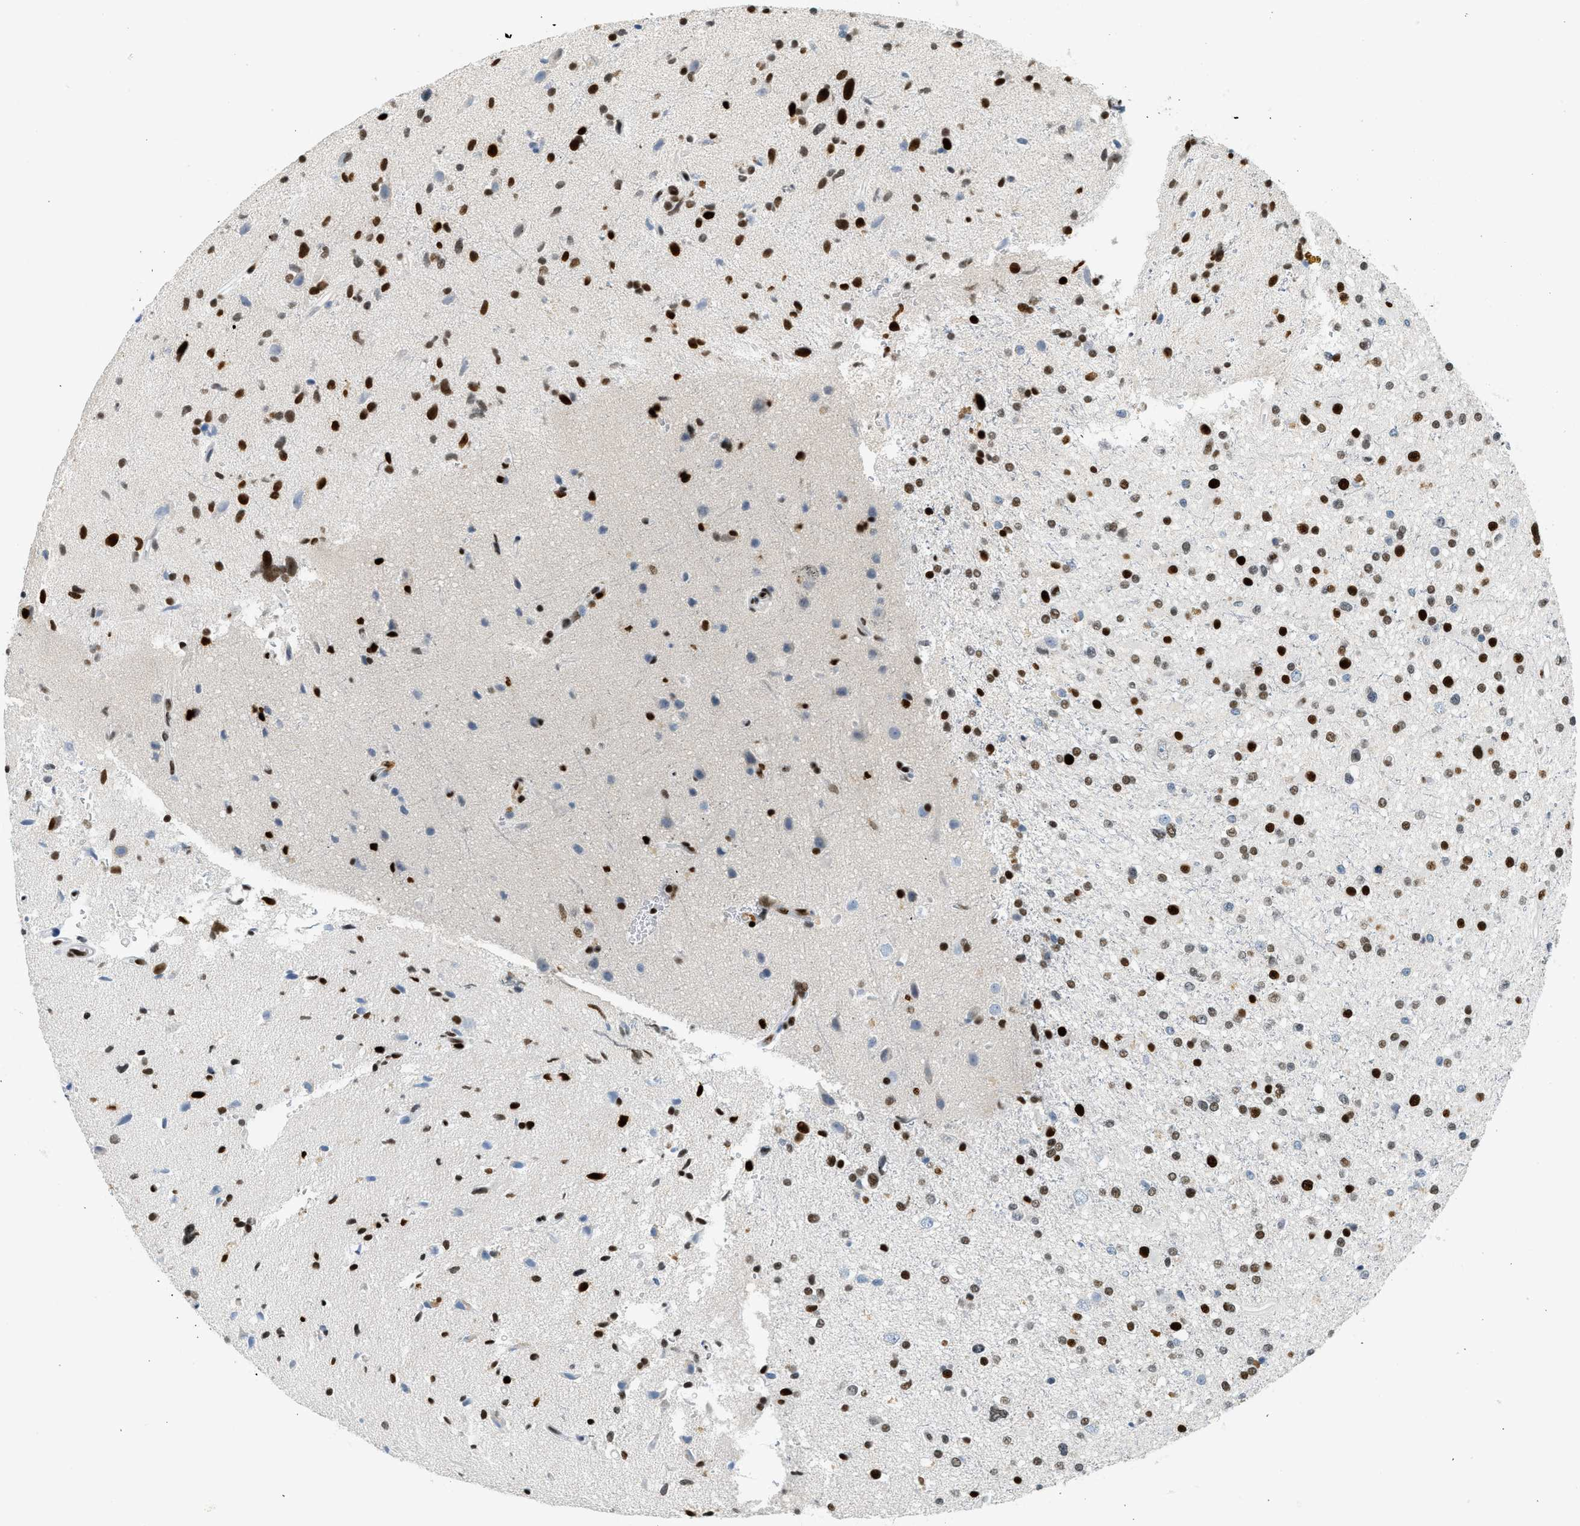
{"staining": {"intensity": "strong", "quantity": ">75%", "location": "nuclear"}, "tissue": "glioma", "cell_type": "Tumor cells", "image_type": "cancer", "snomed": [{"axis": "morphology", "description": "Glioma, malignant, High grade"}, {"axis": "topography", "description": "Brain"}], "caption": "Strong nuclear expression is present in about >75% of tumor cells in glioma.", "gene": "ZBTB20", "patient": {"sex": "male", "age": 33}}